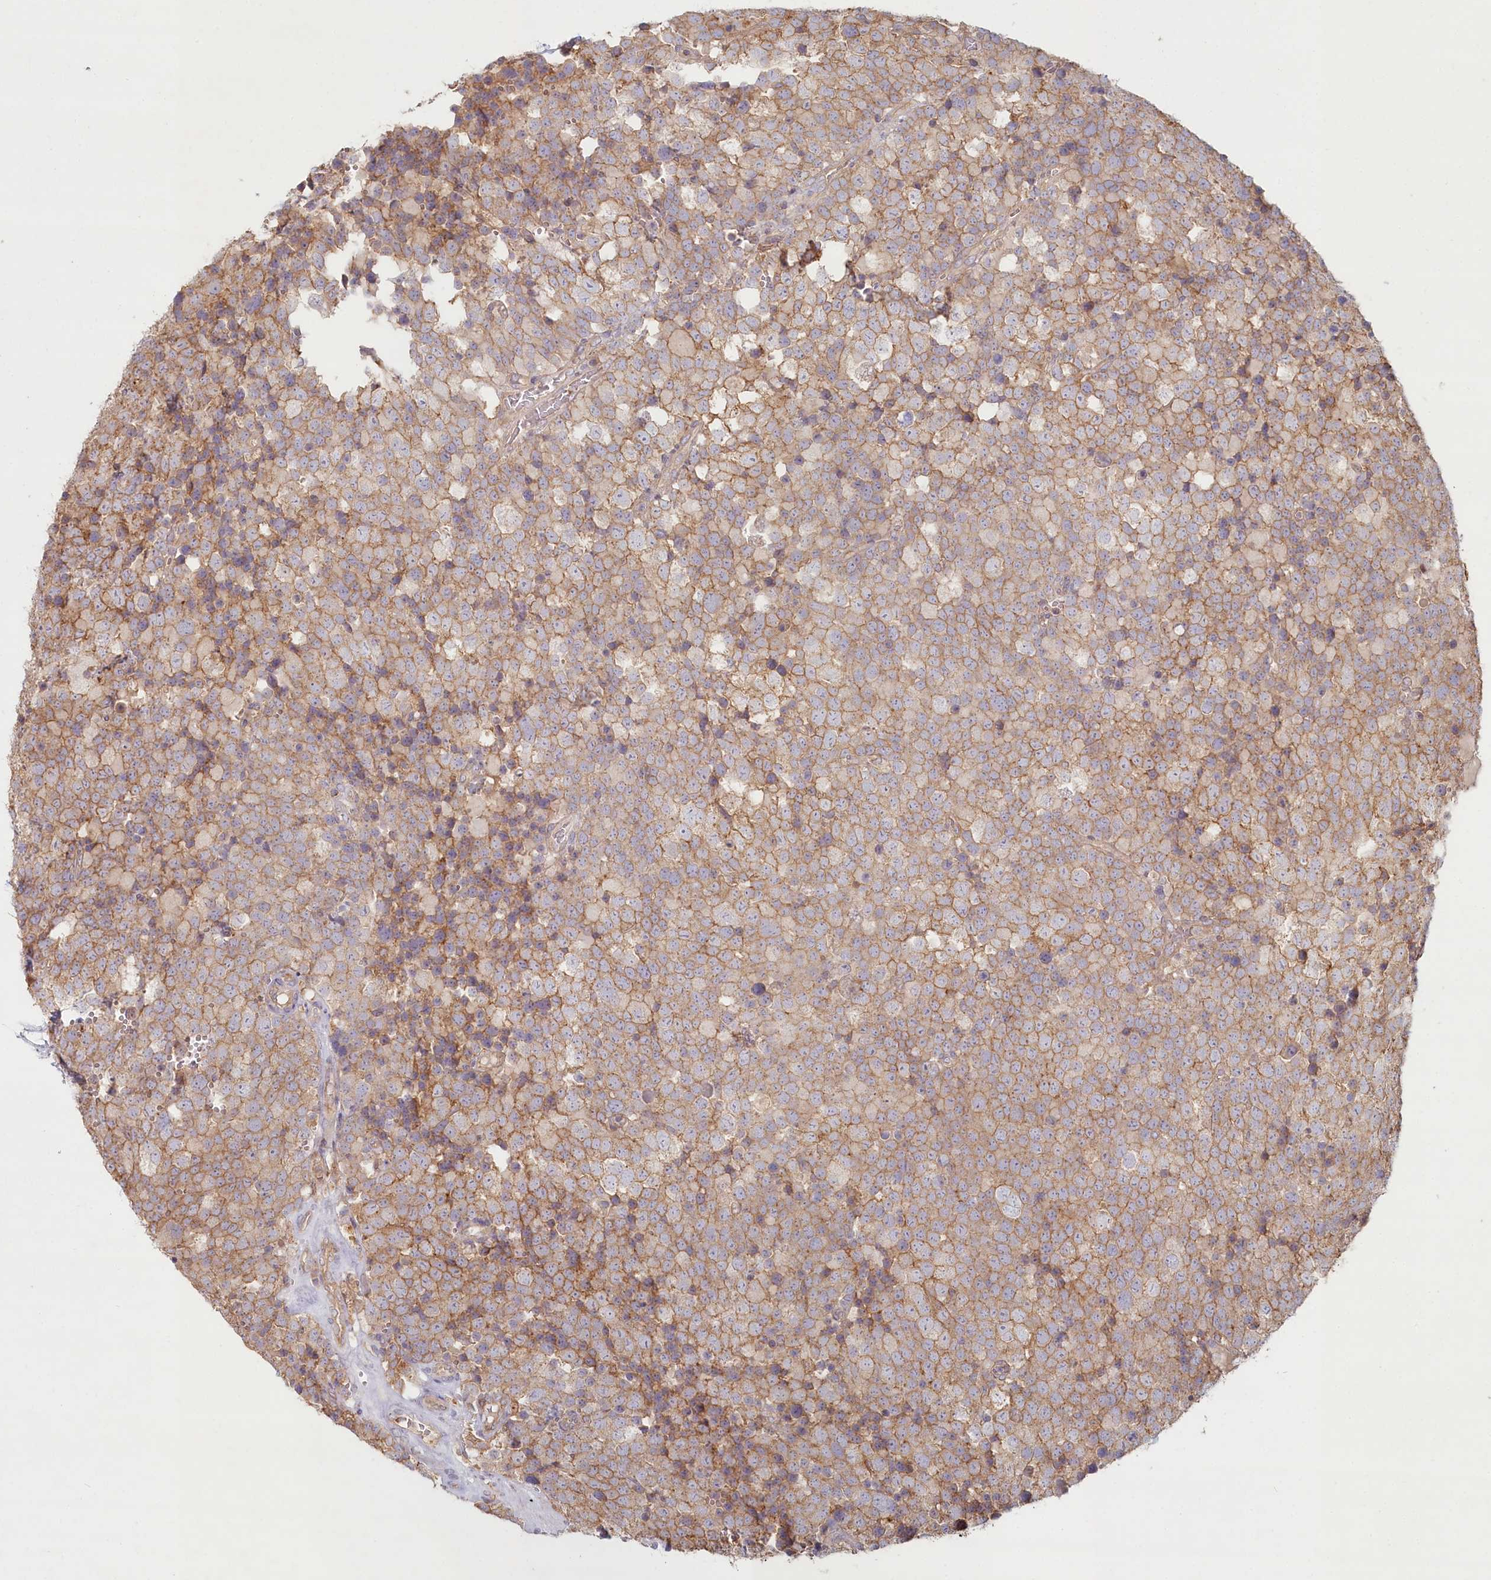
{"staining": {"intensity": "weak", "quantity": ">75%", "location": "cytoplasmic/membranous"}, "tissue": "testis cancer", "cell_type": "Tumor cells", "image_type": "cancer", "snomed": [{"axis": "morphology", "description": "Seminoma, NOS"}, {"axis": "topography", "description": "Testis"}], "caption": "Human testis cancer stained with a brown dye displays weak cytoplasmic/membranous positive expression in approximately >75% of tumor cells.", "gene": "HAL", "patient": {"sex": "male", "age": 71}}